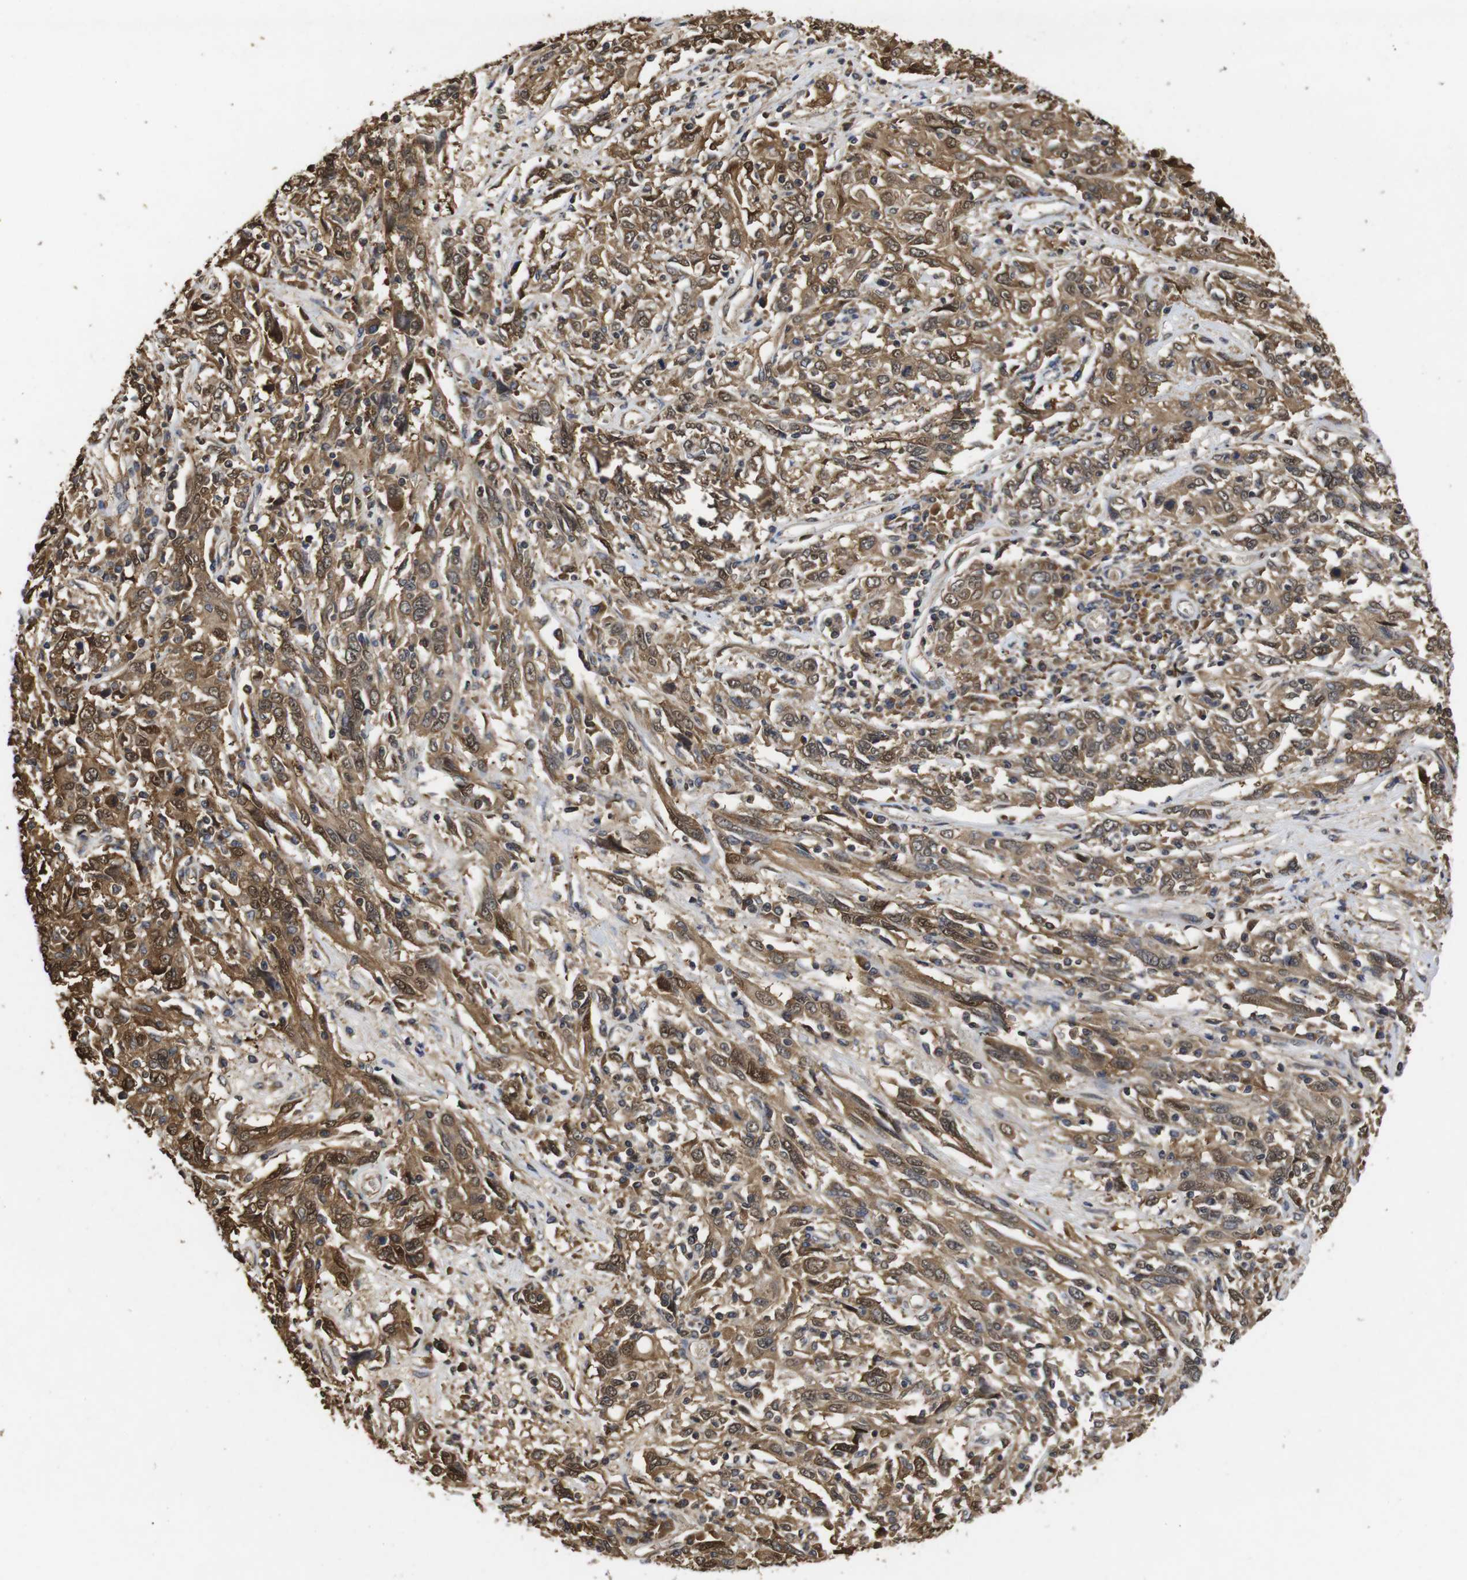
{"staining": {"intensity": "moderate", "quantity": ">75%", "location": "cytoplasmic/membranous,nuclear"}, "tissue": "cervical cancer", "cell_type": "Tumor cells", "image_type": "cancer", "snomed": [{"axis": "morphology", "description": "Squamous cell carcinoma, NOS"}, {"axis": "topography", "description": "Cervix"}], "caption": "Immunohistochemical staining of cervical cancer shows medium levels of moderate cytoplasmic/membranous and nuclear protein positivity in about >75% of tumor cells. The protein is shown in brown color, while the nuclei are stained blue.", "gene": "SUMO3", "patient": {"sex": "female", "age": 46}}